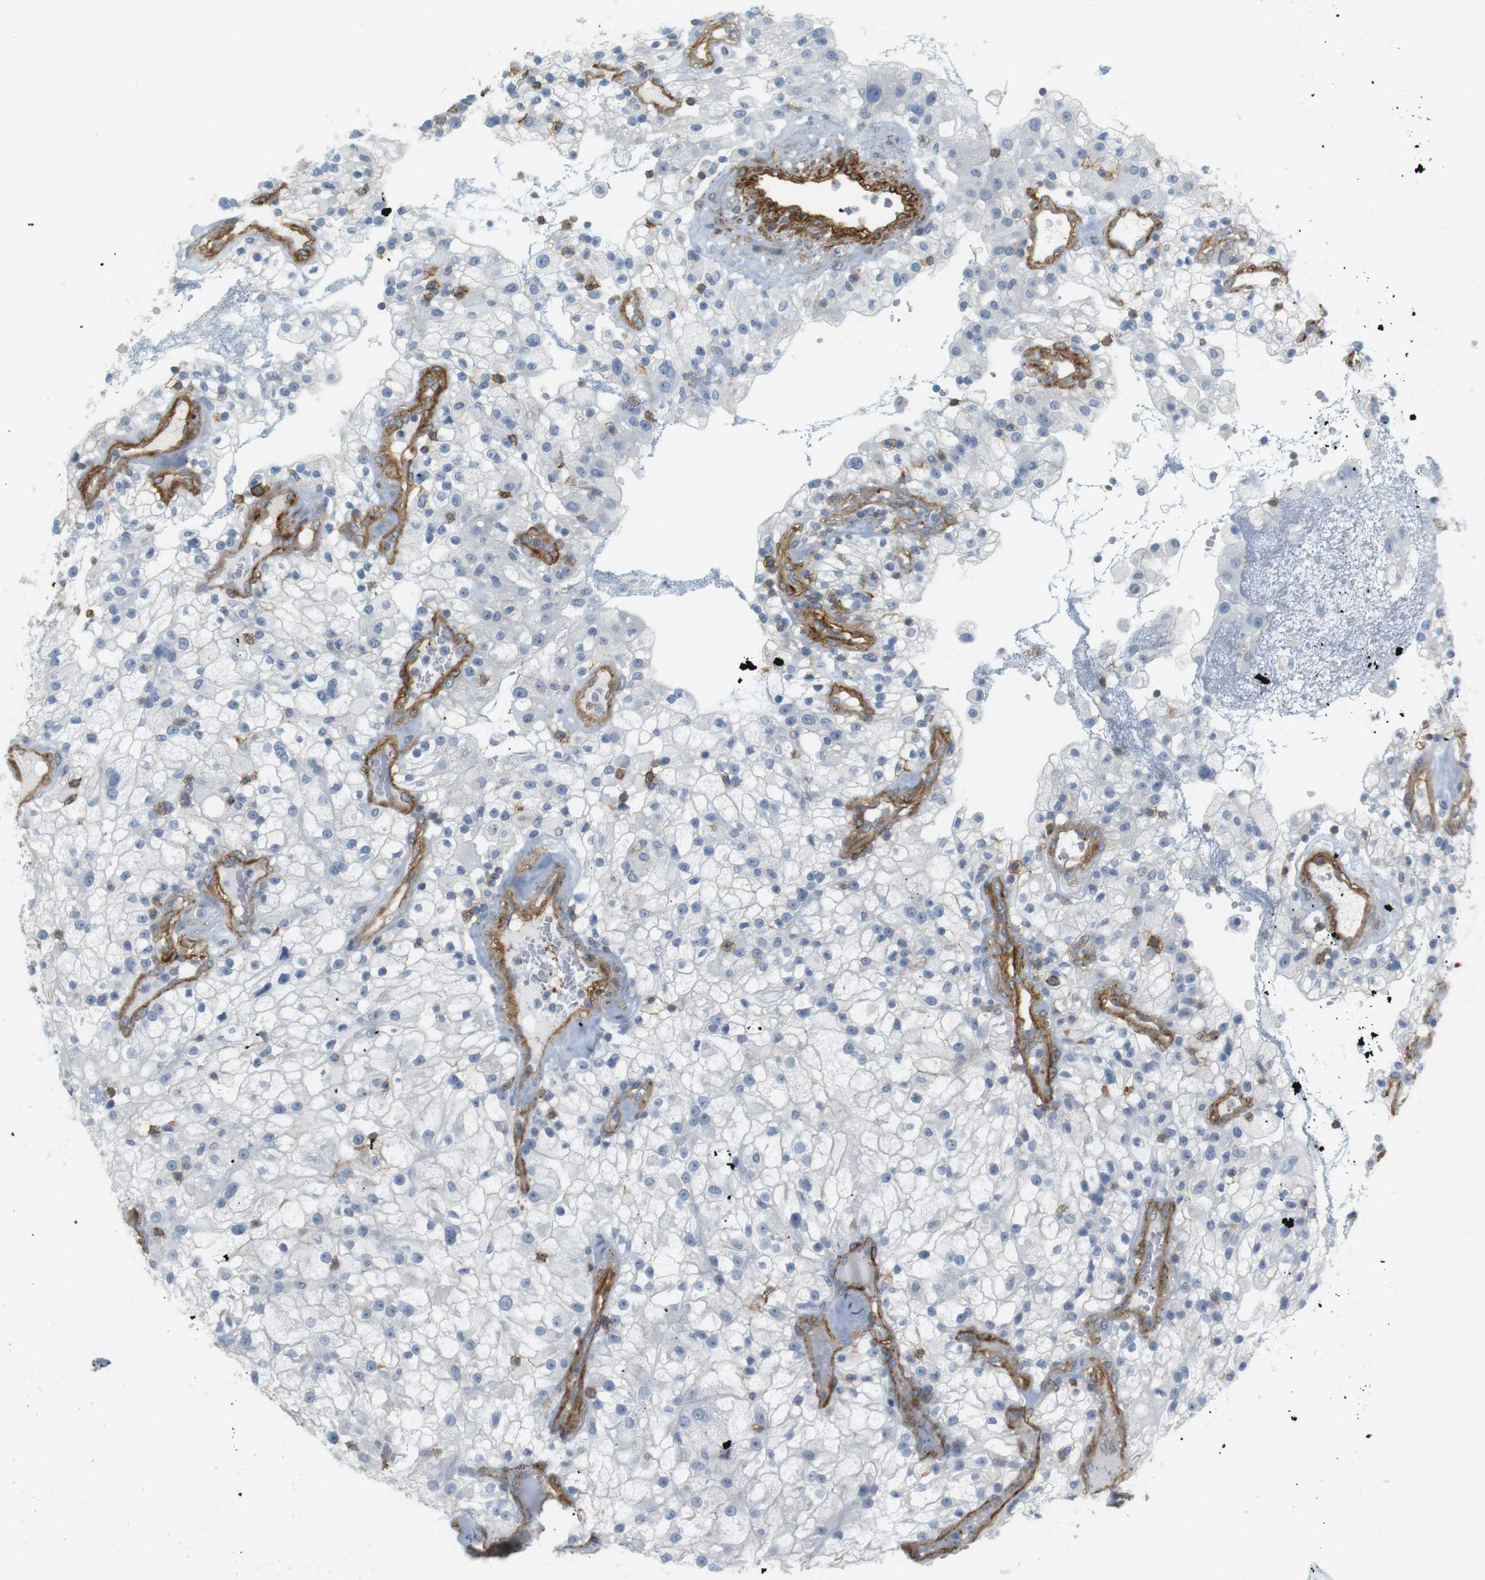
{"staining": {"intensity": "moderate", "quantity": "<25%", "location": "cytoplasmic/membranous"}, "tissue": "renal cancer", "cell_type": "Tumor cells", "image_type": "cancer", "snomed": [{"axis": "morphology", "description": "Adenocarcinoma, NOS"}, {"axis": "topography", "description": "Kidney"}], "caption": "A brown stain shows moderate cytoplasmic/membranous staining of a protein in human renal adenocarcinoma tumor cells. The staining was performed using DAB, with brown indicating positive protein expression. Nuclei are stained blue with hematoxylin.", "gene": "F2R", "patient": {"sex": "female", "age": 52}}